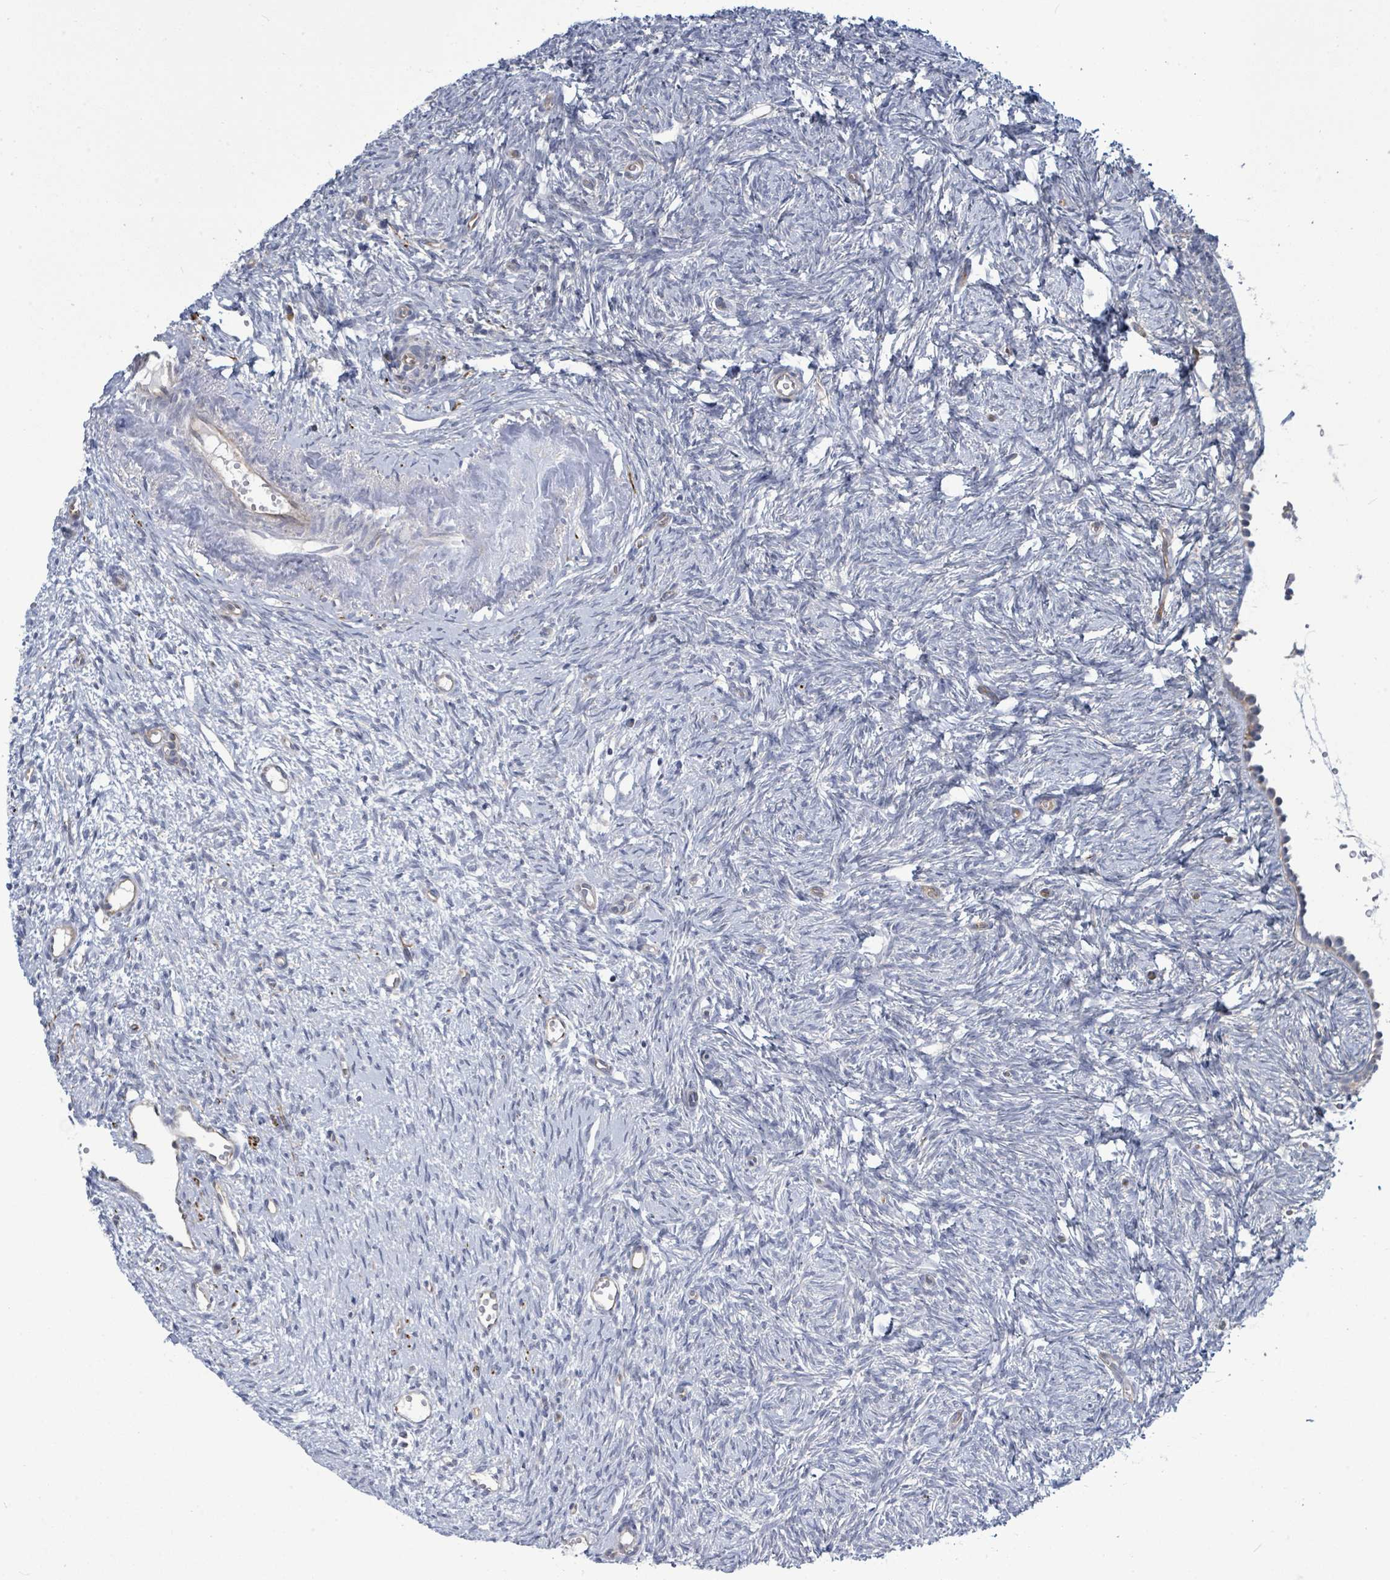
{"staining": {"intensity": "negative", "quantity": "none", "location": "none"}, "tissue": "ovary", "cell_type": "Ovarian stroma cells", "image_type": "normal", "snomed": [{"axis": "morphology", "description": "Normal tissue, NOS"}, {"axis": "topography", "description": "Ovary"}], "caption": "High power microscopy photomicrograph of an immunohistochemistry micrograph of normal ovary, revealing no significant staining in ovarian stroma cells.", "gene": "SIRPB1", "patient": {"sex": "female", "age": 51}}